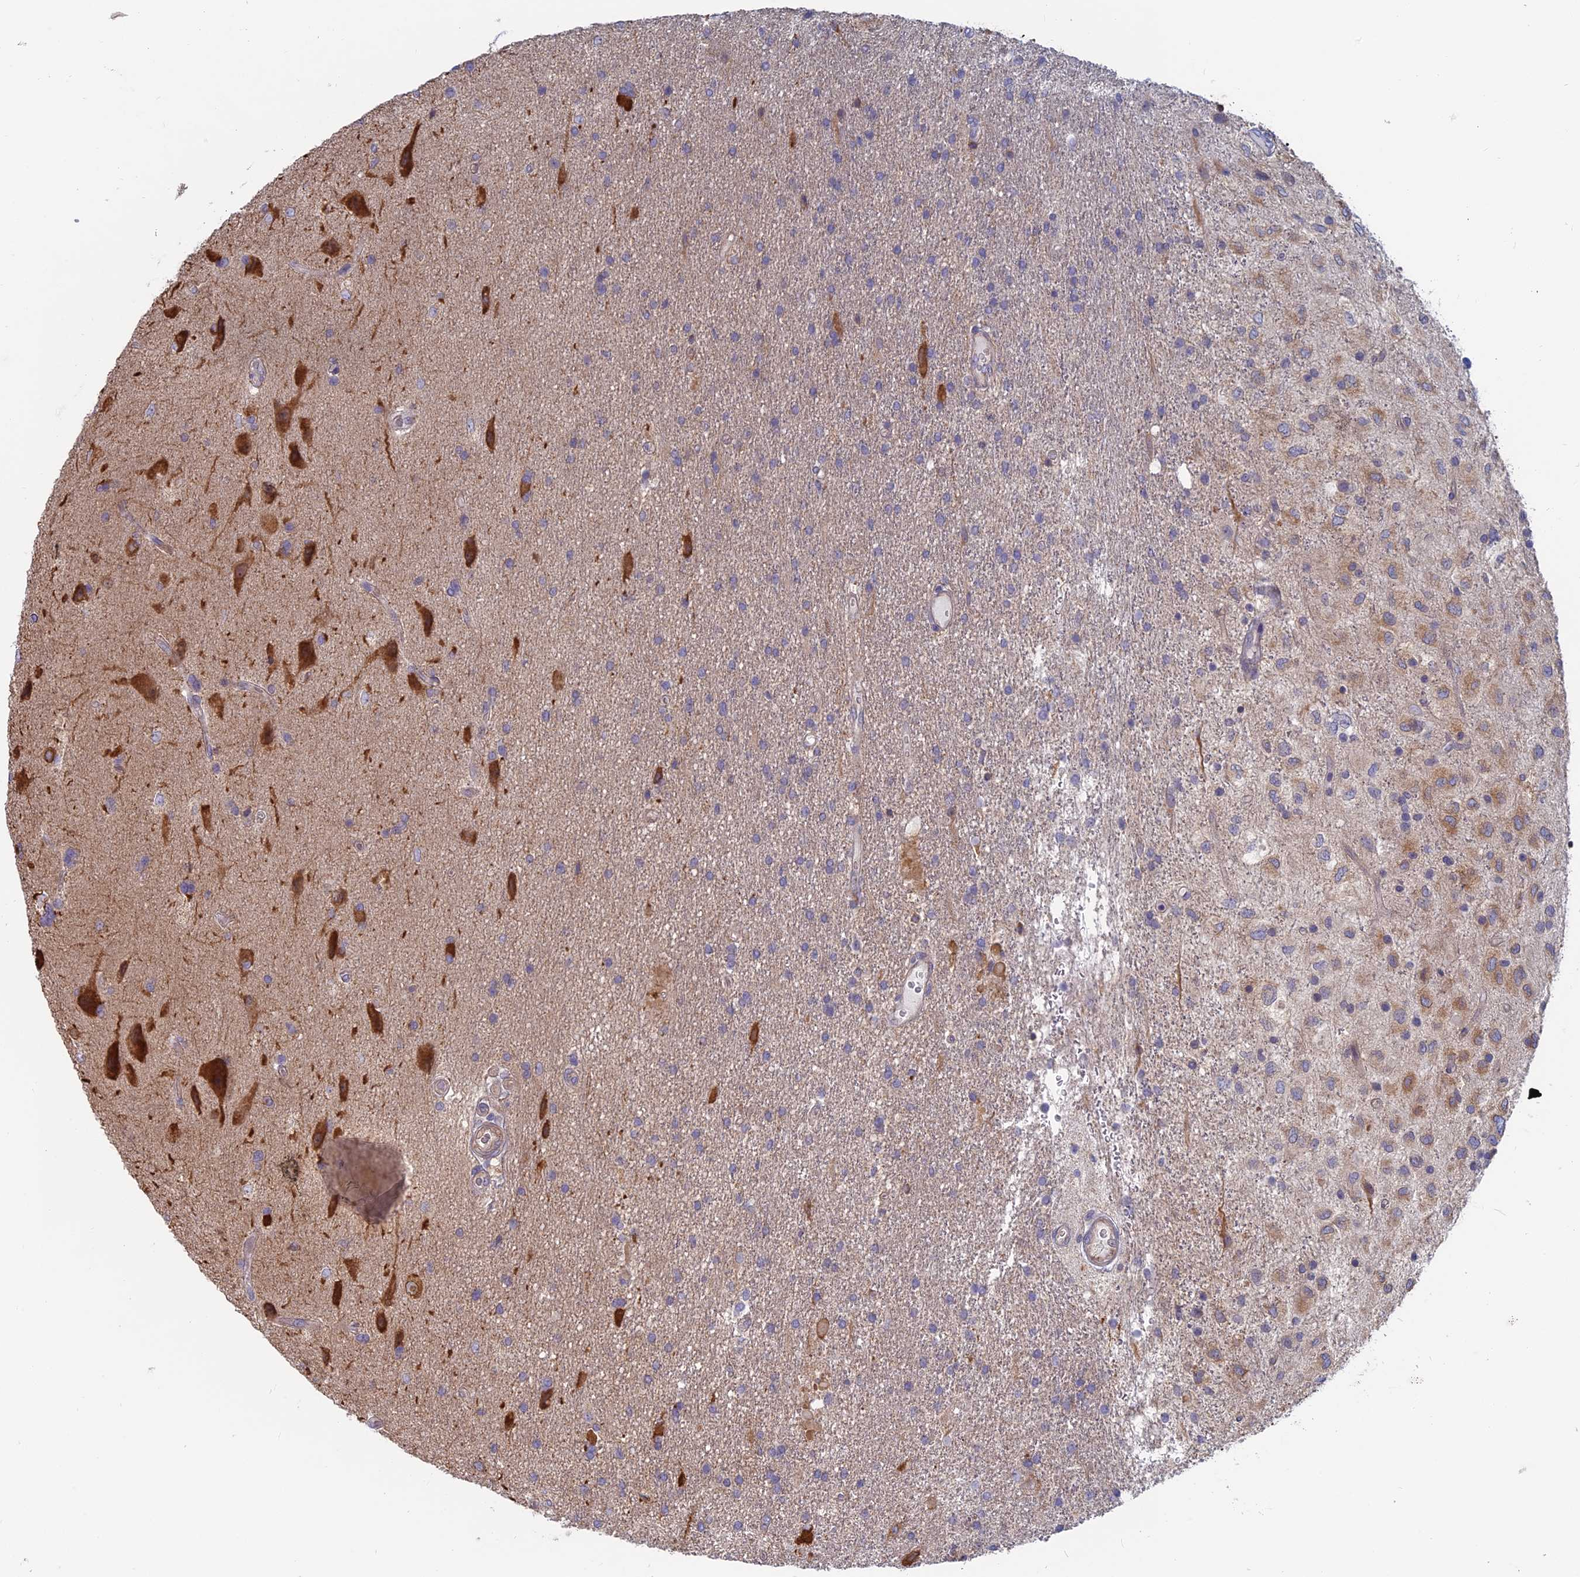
{"staining": {"intensity": "moderate", "quantity": "<25%", "location": "cytoplasmic/membranous"}, "tissue": "glioma", "cell_type": "Tumor cells", "image_type": "cancer", "snomed": [{"axis": "morphology", "description": "Glioma, malignant, Low grade"}, {"axis": "topography", "description": "Brain"}], "caption": "Brown immunohistochemical staining in human low-grade glioma (malignant) shows moderate cytoplasmic/membranous positivity in approximately <25% of tumor cells. The staining is performed using DAB brown chromogen to label protein expression. The nuclei are counter-stained blue using hematoxylin.", "gene": "TBC1D30", "patient": {"sex": "male", "age": 66}}